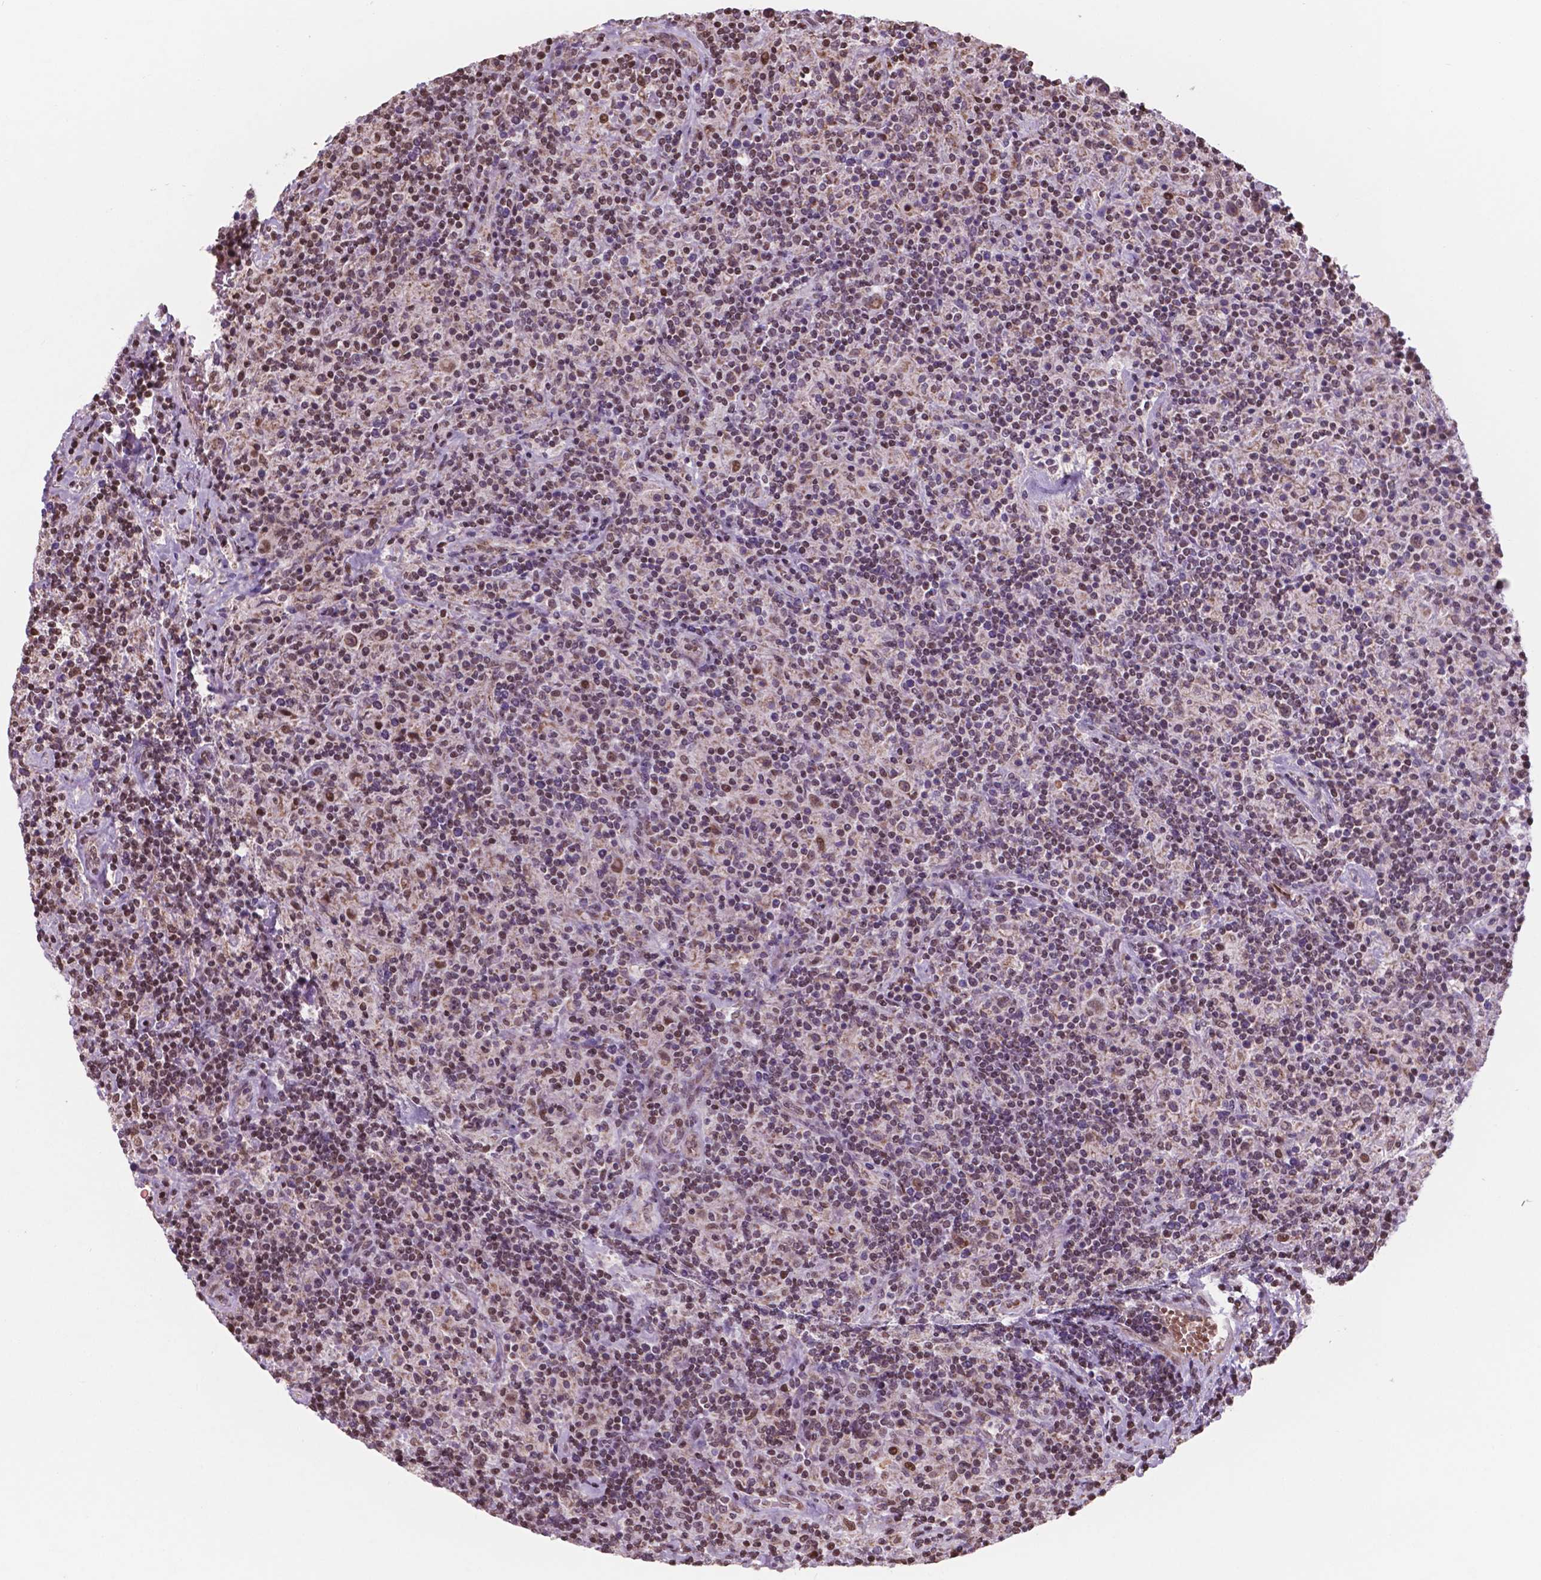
{"staining": {"intensity": "negative", "quantity": "none", "location": "none"}, "tissue": "lymphoma", "cell_type": "Tumor cells", "image_type": "cancer", "snomed": [{"axis": "morphology", "description": "Hodgkin's disease, NOS"}, {"axis": "topography", "description": "Lymph node"}], "caption": "Micrograph shows no protein expression in tumor cells of Hodgkin's disease tissue.", "gene": "NDUFA10", "patient": {"sex": "male", "age": 70}}